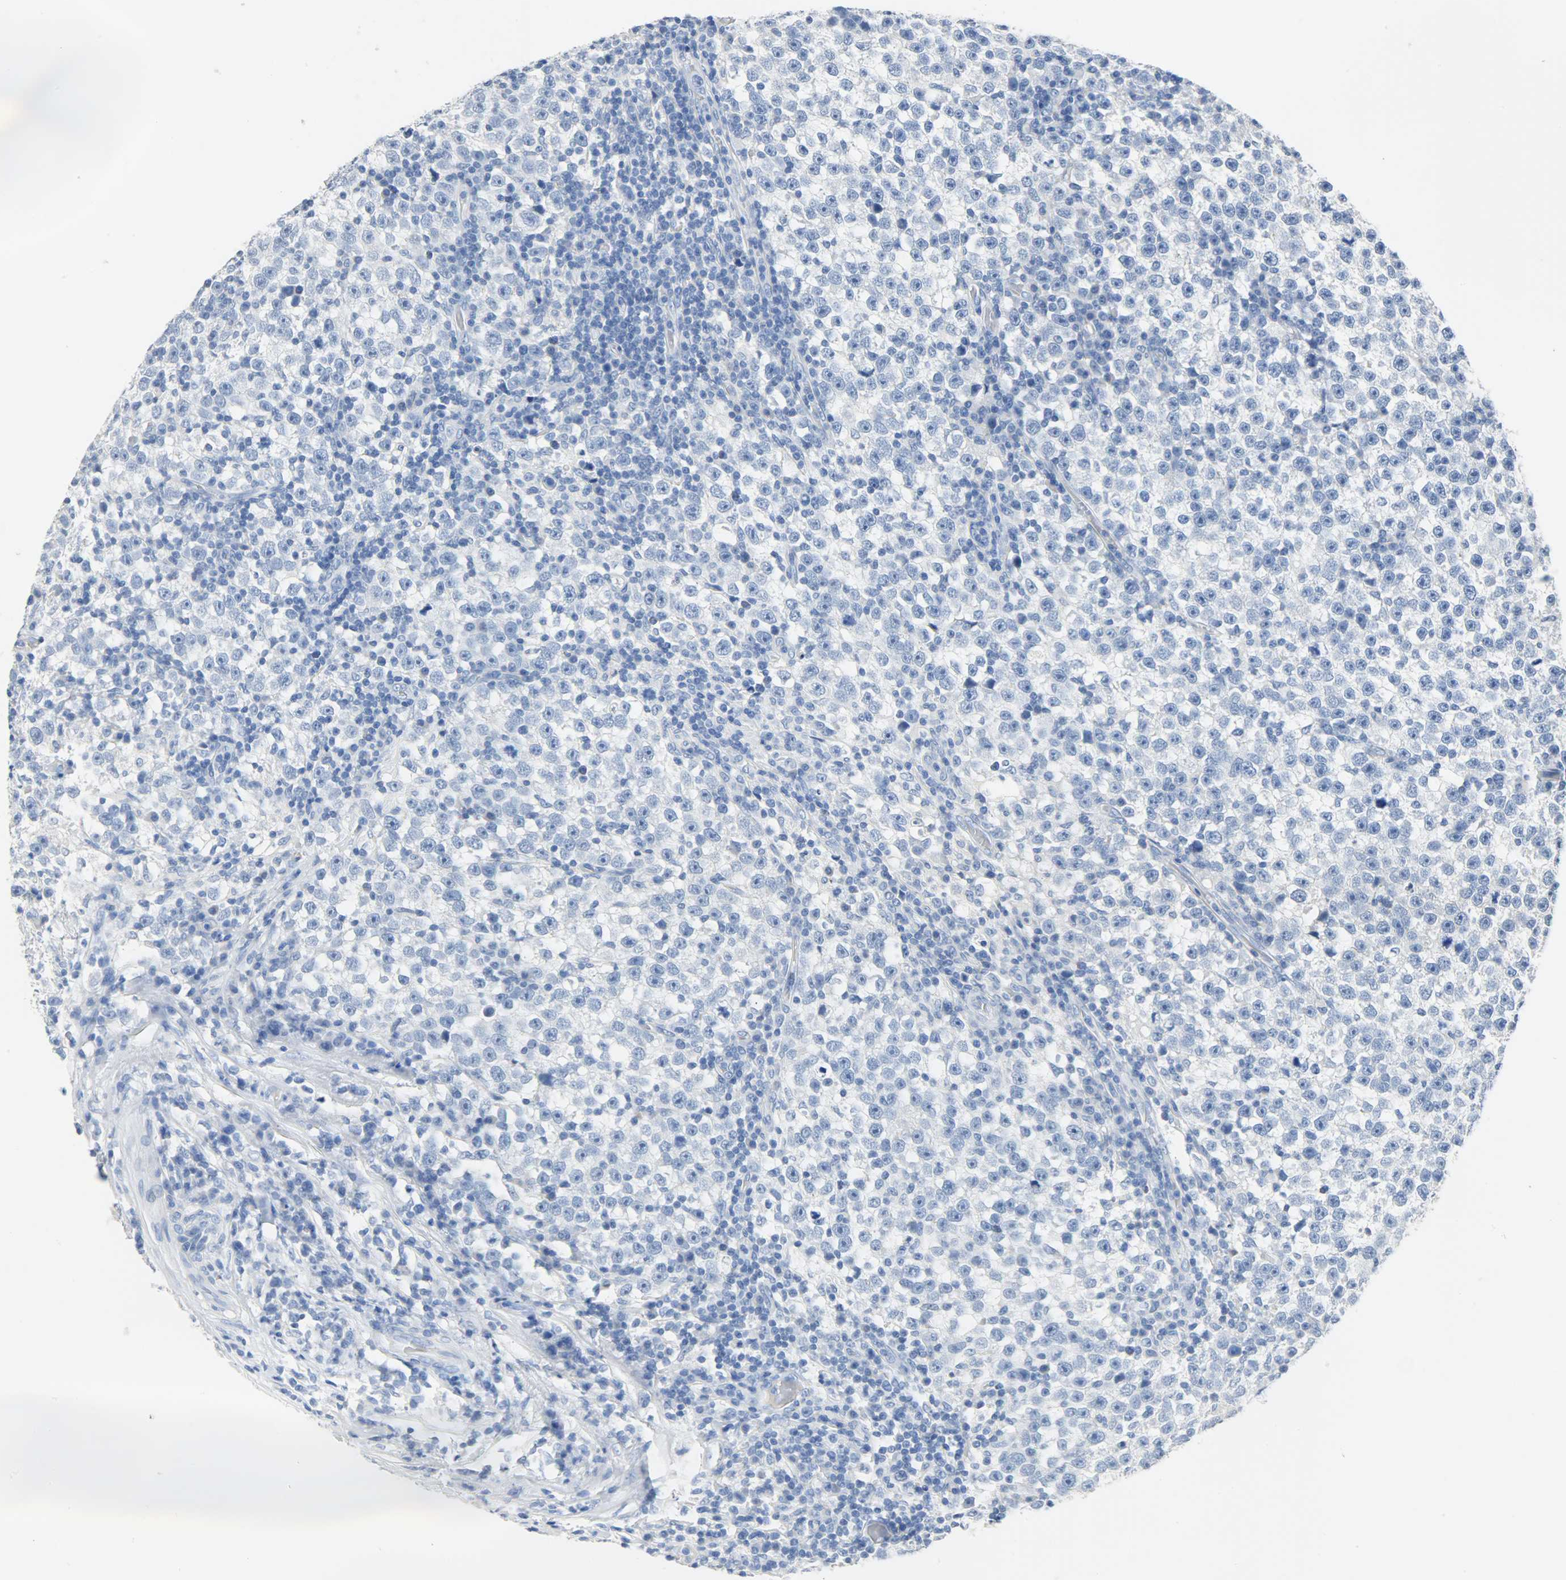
{"staining": {"intensity": "negative", "quantity": "none", "location": "none"}, "tissue": "testis cancer", "cell_type": "Tumor cells", "image_type": "cancer", "snomed": [{"axis": "morphology", "description": "Seminoma, NOS"}, {"axis": "topography", "description": "Testis"}], "caption": "Immunohistochemical staining of testis cancer demonstrates no significant positivity in tumor cells. (Stains: DAB IHC with hematoxylin counter stain, Microscopy: brightfield microscopy at high magnification).", "gene": "CA3", "patient": {"sex": "male", "age": 43}}